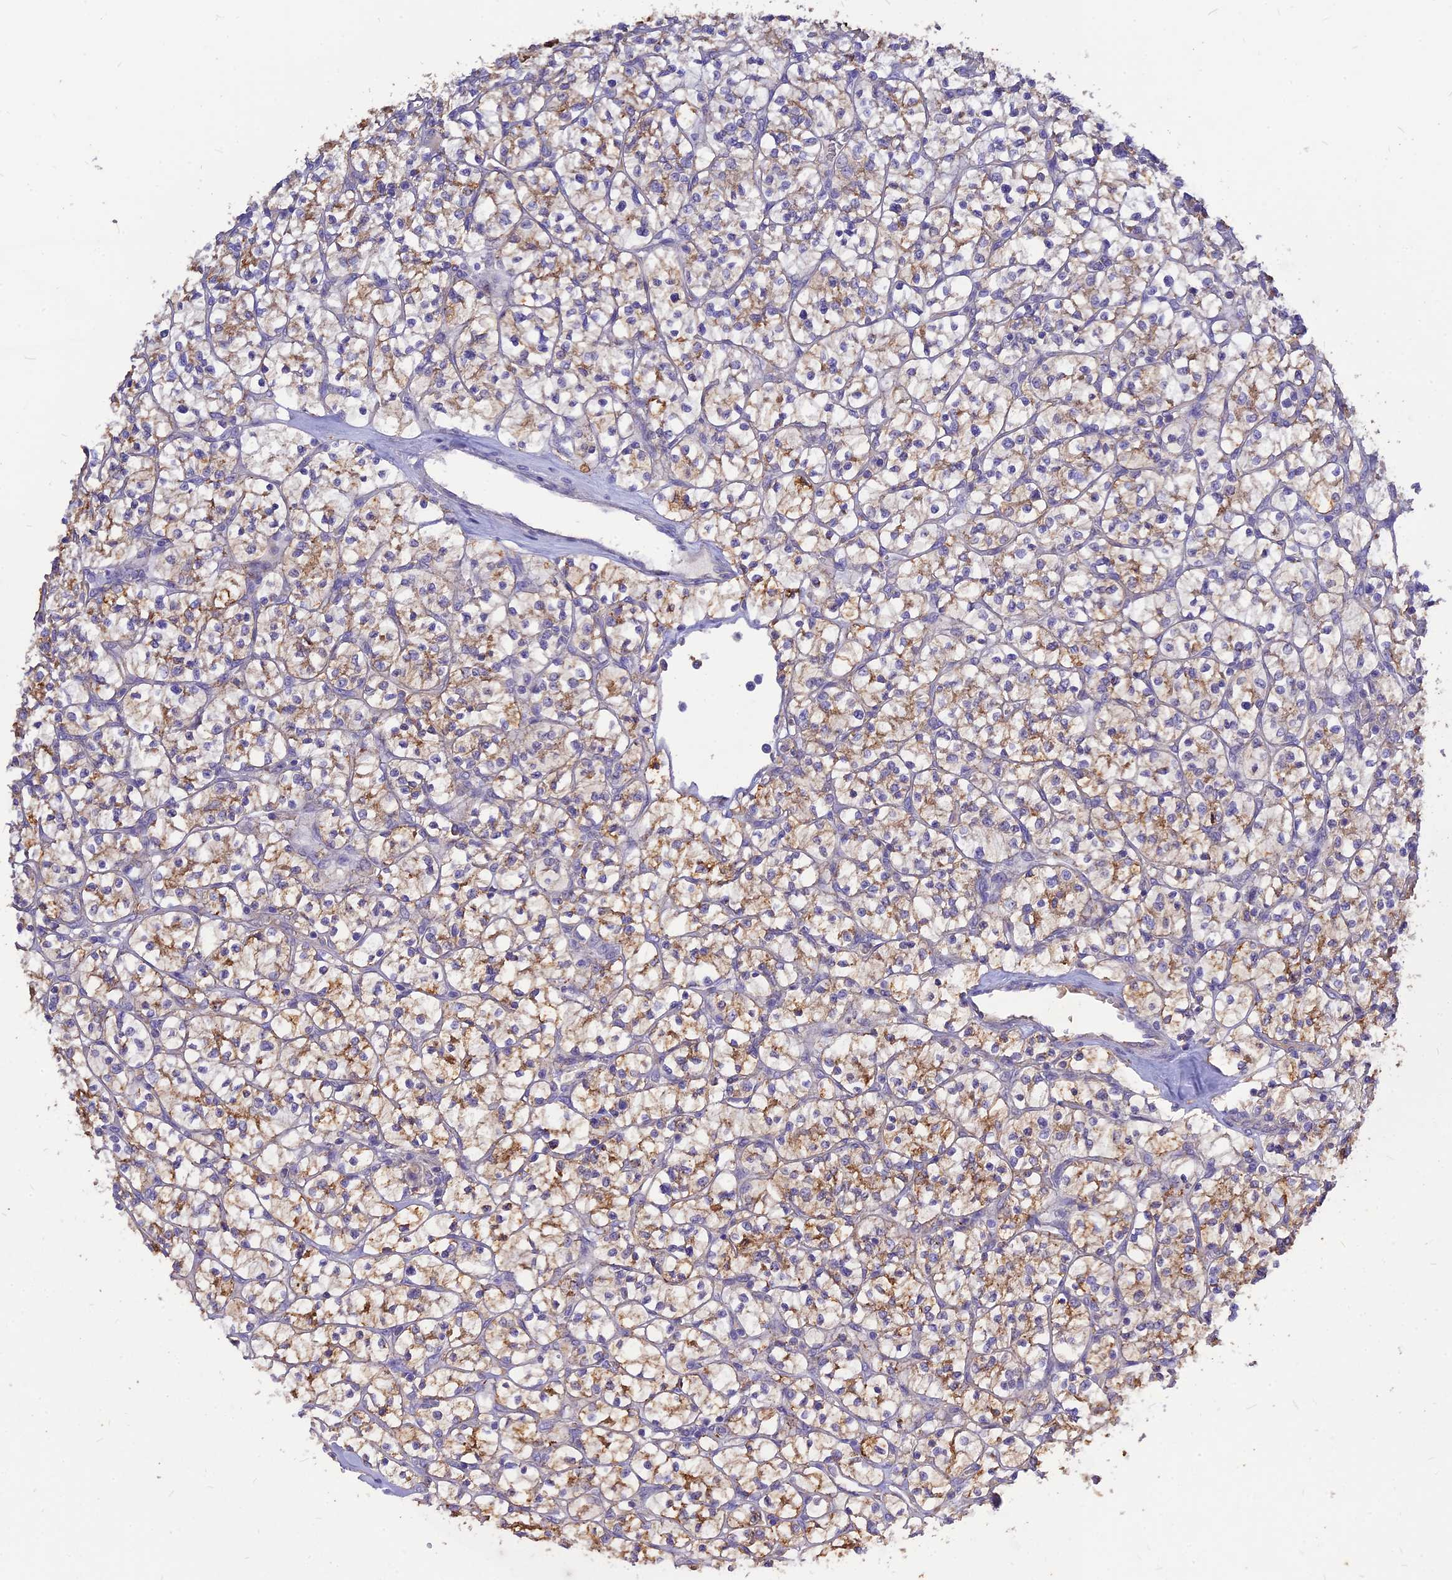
{"staining": {"intensity": "moderate", "quantity": "25%-75%", "location": "cytoplasmic/membranous"}, "tissue": "renal cancer", "cell_type": "Tumor cells", "image_type": "cancer", "snomed": [{"axis": "morphology", "description": "Adenocarcinoma, NOS"}, {"axis": "topography", "description": "Kidney"}], "caption": "Moderate cytoplasmic/membranous staining is identified in approximately 25%-75% of tumor cells in renal adenocarcinoma.", "gene": "CZIB", "patient": {"sex": "female", "age": 64}}